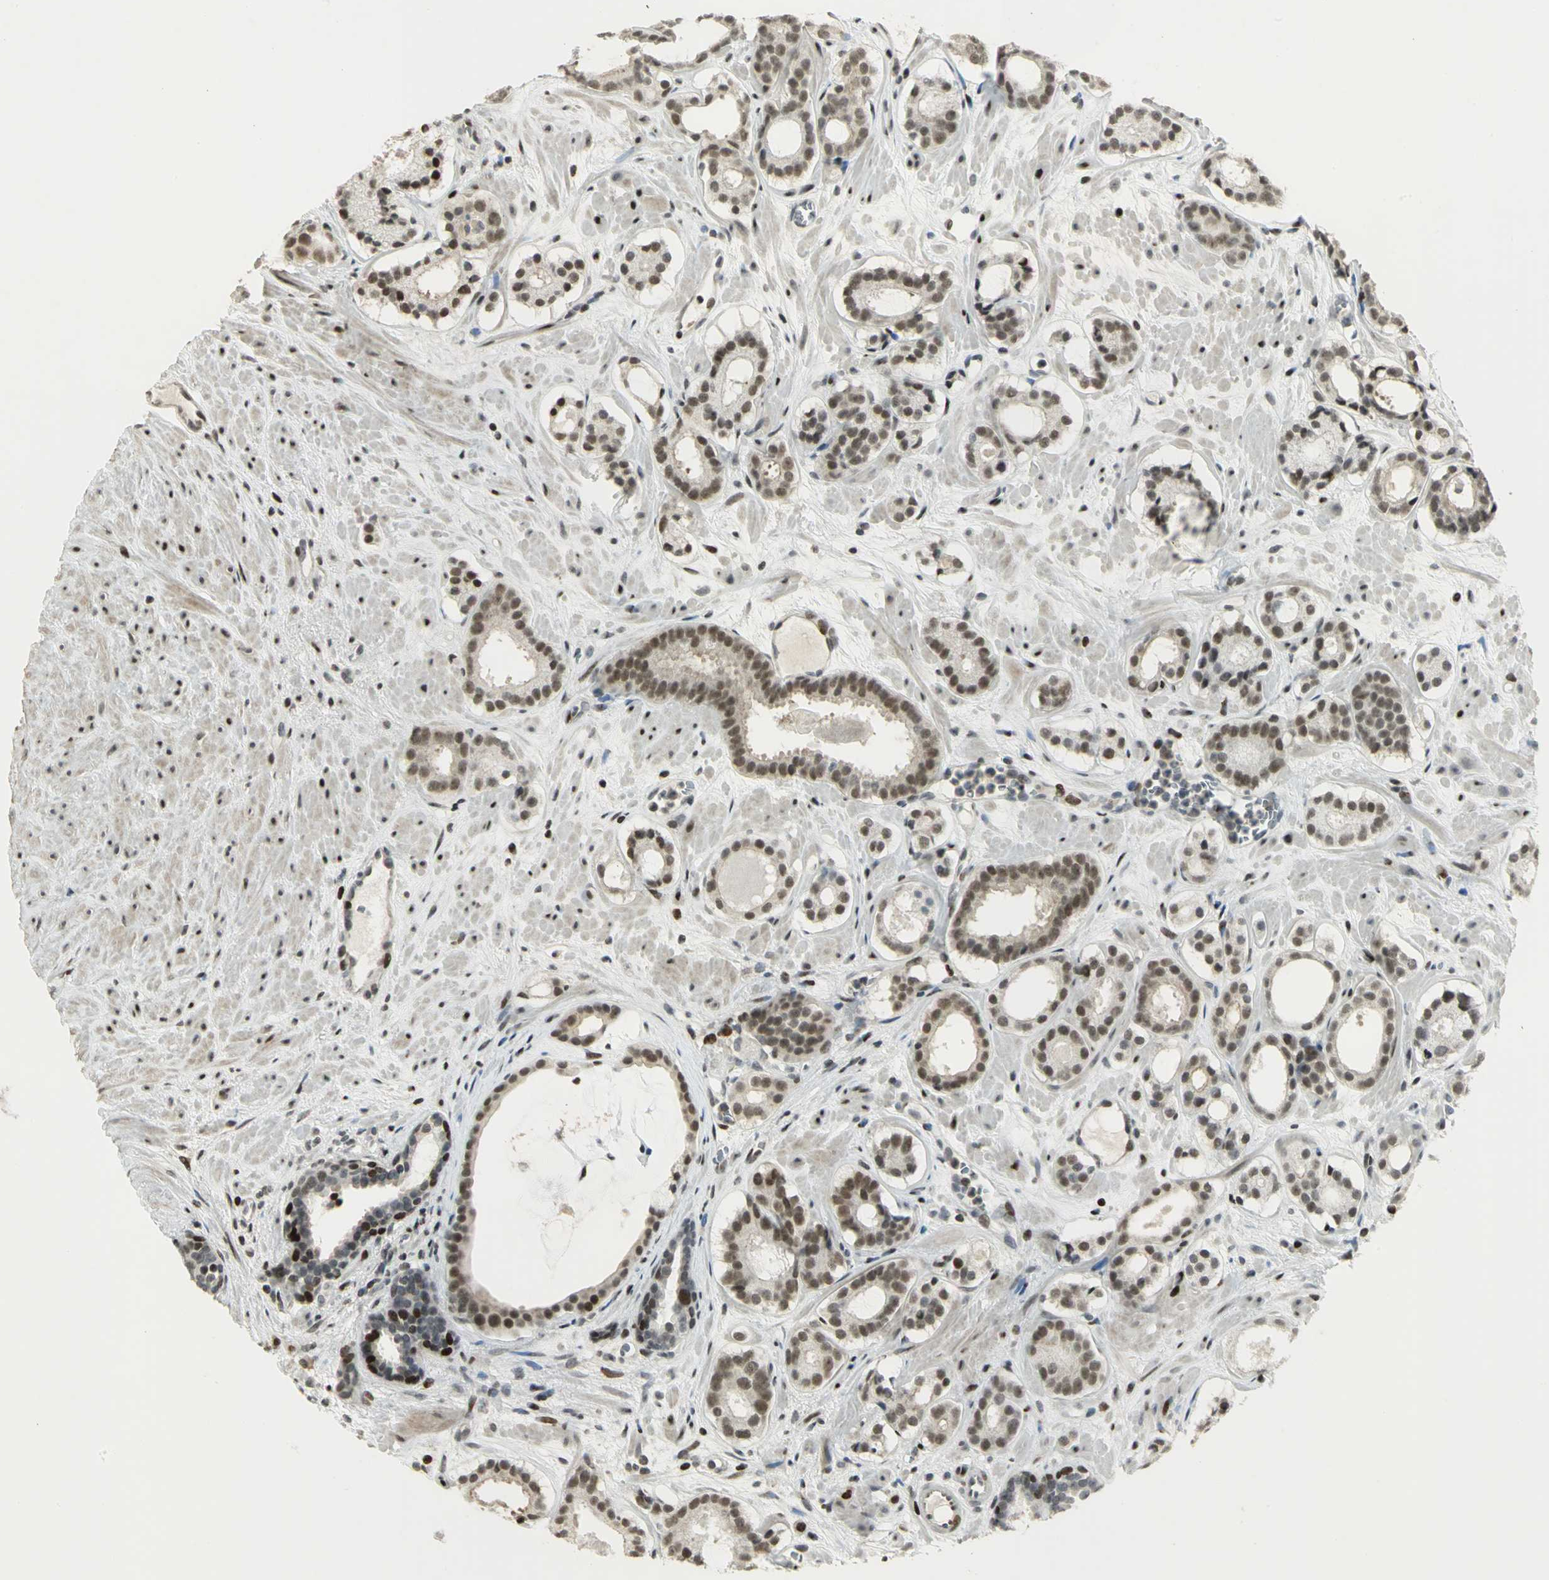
{"staining": {"intensity": "moderate", "quantity": ">75%", "location": "nuclear"}, "tissue": "prostate cancer", "cell_type": "Tumor cells", "image_type": "cancer", "snomed": [{"axis": "morphology", "description": "Adenocarcinoma, Low grade"}, {"axis": "topography", "description": "Prostate"}], "caption": "A high-resolution histopathology image shows IHC staining of prostate adenocarcinoma (low-grade), which exhibits moderate nuclear positivity in about >75% of tumor cells.", "gene": "KDM1A", "patient": {"sex": "male", "age": 57}}